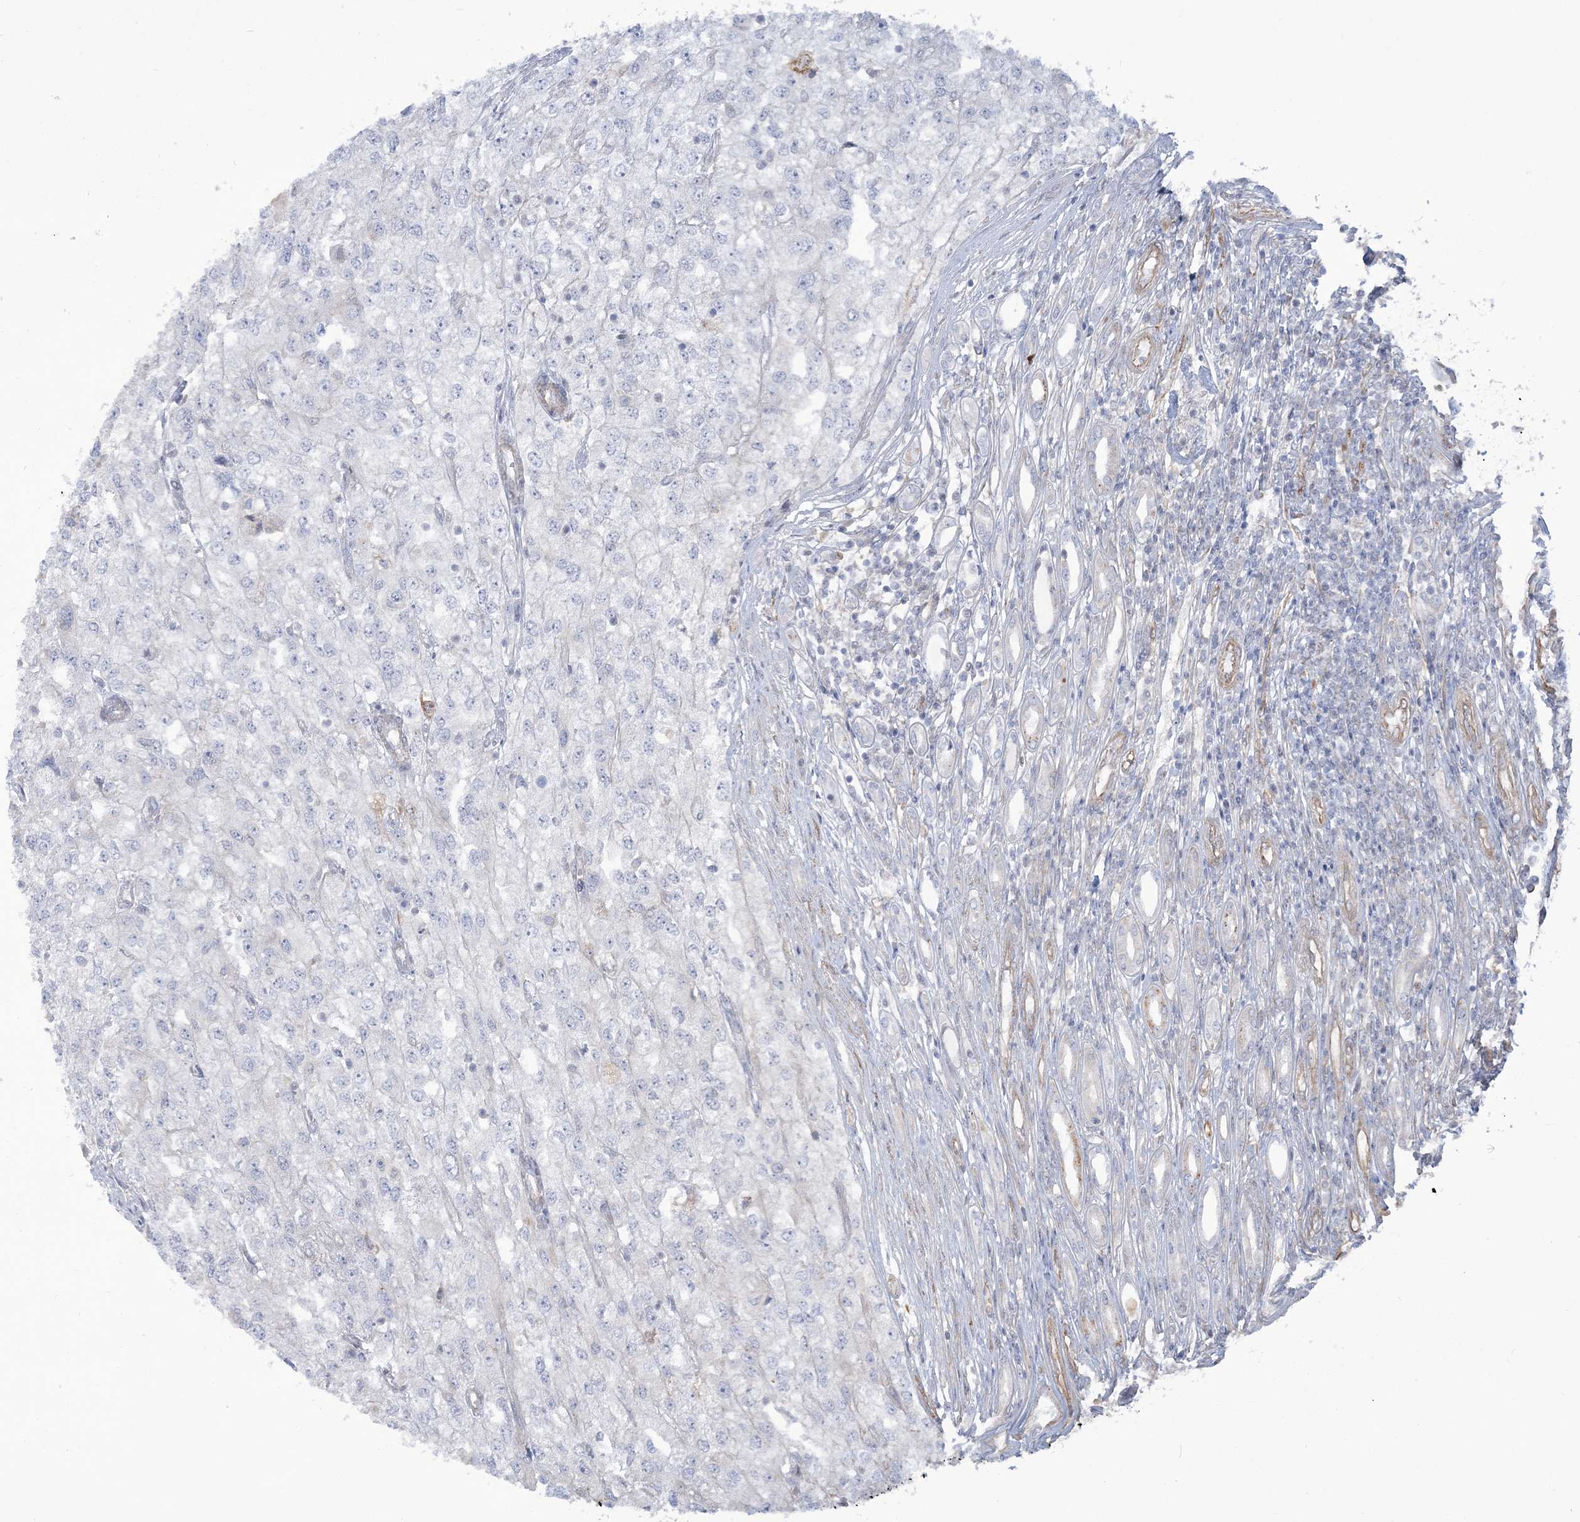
{"staining": {"intensity": "negative", "quantity": "none", "location": "none"}, "tissue": "renal cancer", "cell_type": "Tumor cells", "image_type": "cancer", "snomed": [{"axis": "morphology", "description": "Adenocarcinoma, NOS"}, {"axis": "topography", "description": "Kidney"}], "caption": "DAB (3,3'-diaminobenzidine) immunohistochemical staining of human adenocarcinoma (renal) demonstrates no significant expression in tumor cells.", "gene": "ZNF821", "patient": {"sex": "female", "age": 54}}